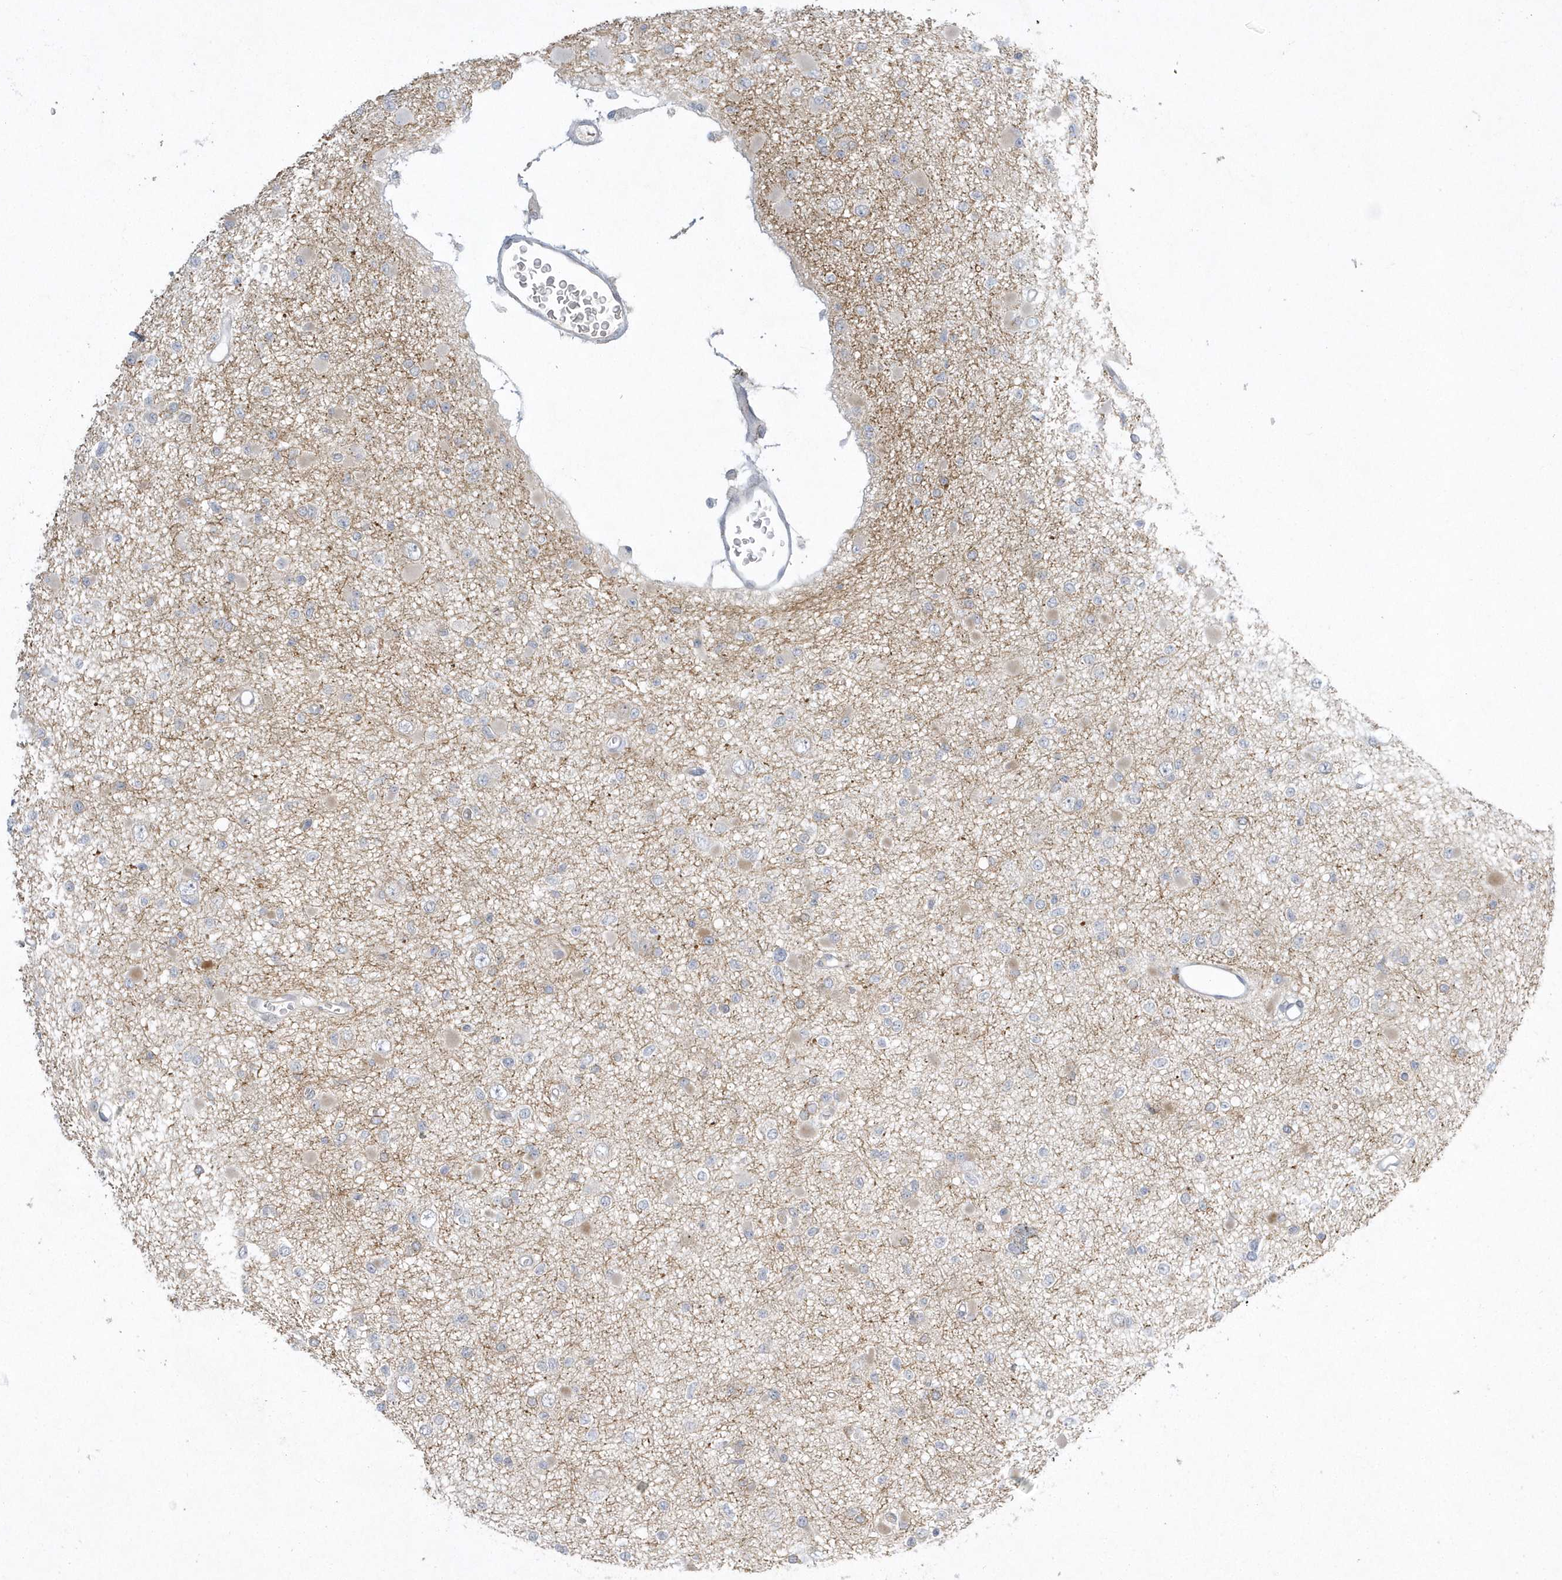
{"staining": {"intensity": "negative", "quantity": "none", "location": "none"}, "tissue": "glioma", "cell_type": "Tumor cells", "image_type": "cancer", "snomed": [{"axis": "morphology", "description": "Glioma, malignant, Low grade"}, {"axis": "topography", "description": "Brain"}], "caption": "The histopathology image demonstrates no staining of tumor cells in malignant glioma (low-grade).", "gene": "ZC3H12D", "patient": {"sex": "female", "age": 22}}